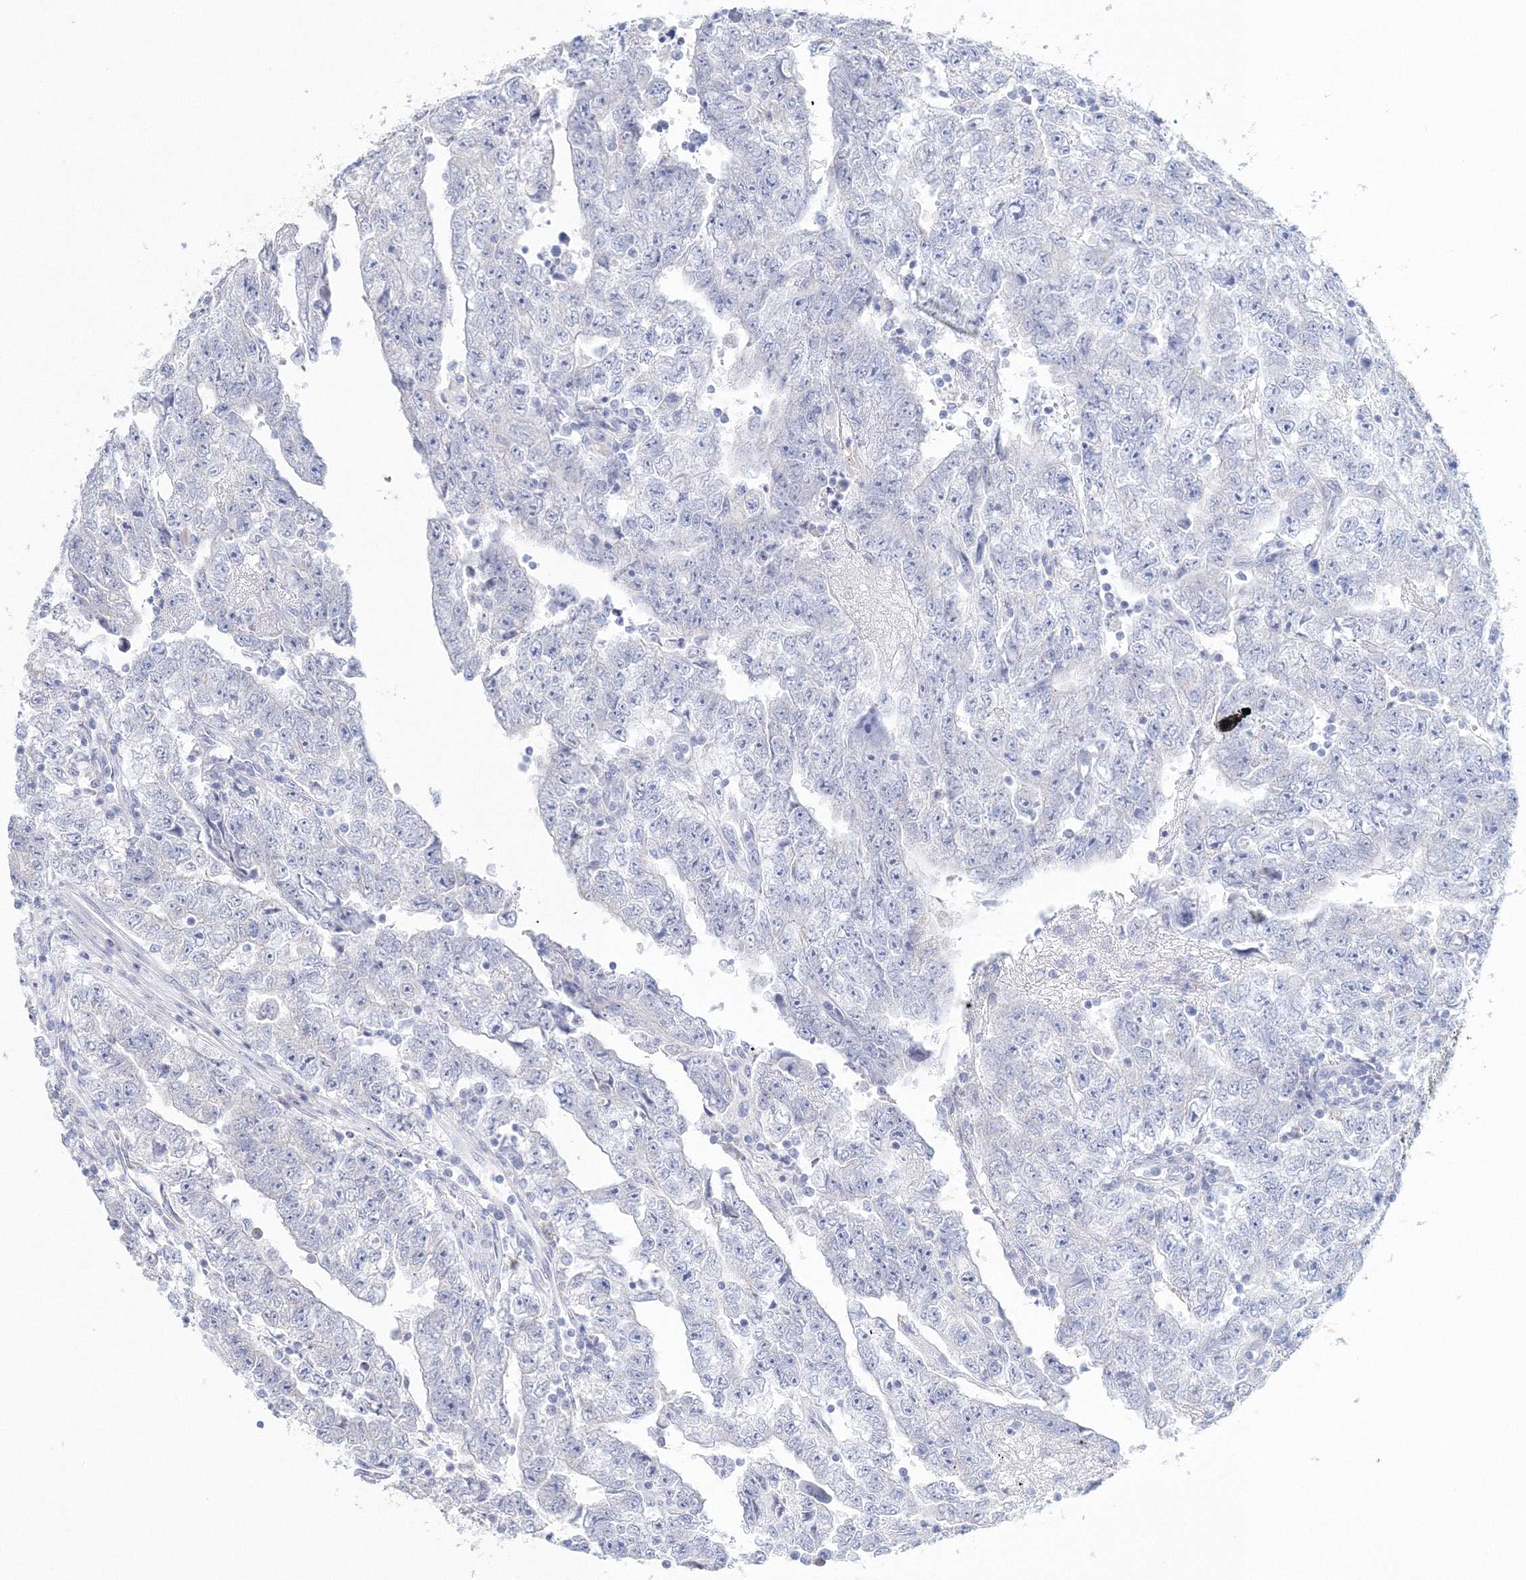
{"staining": {"intensity": "negative", "quantity": "none", "location": "none"}, "tissue": "testis cancer", "cell_type": "Tumor cells", "image_type": "cancer", "snomed": [{"axis": "morphology", "description": "Carcinoma, Embryonal, NOS"}, {"axis": "topography", "description": "Testis"}], "caption": "High power microscopy image of an immunohistochemistry image of testis cancer, revealing no significant expression in tumor cells.", "gene": "VSIG1", "patient": {"sex": "male", "age": 25}}